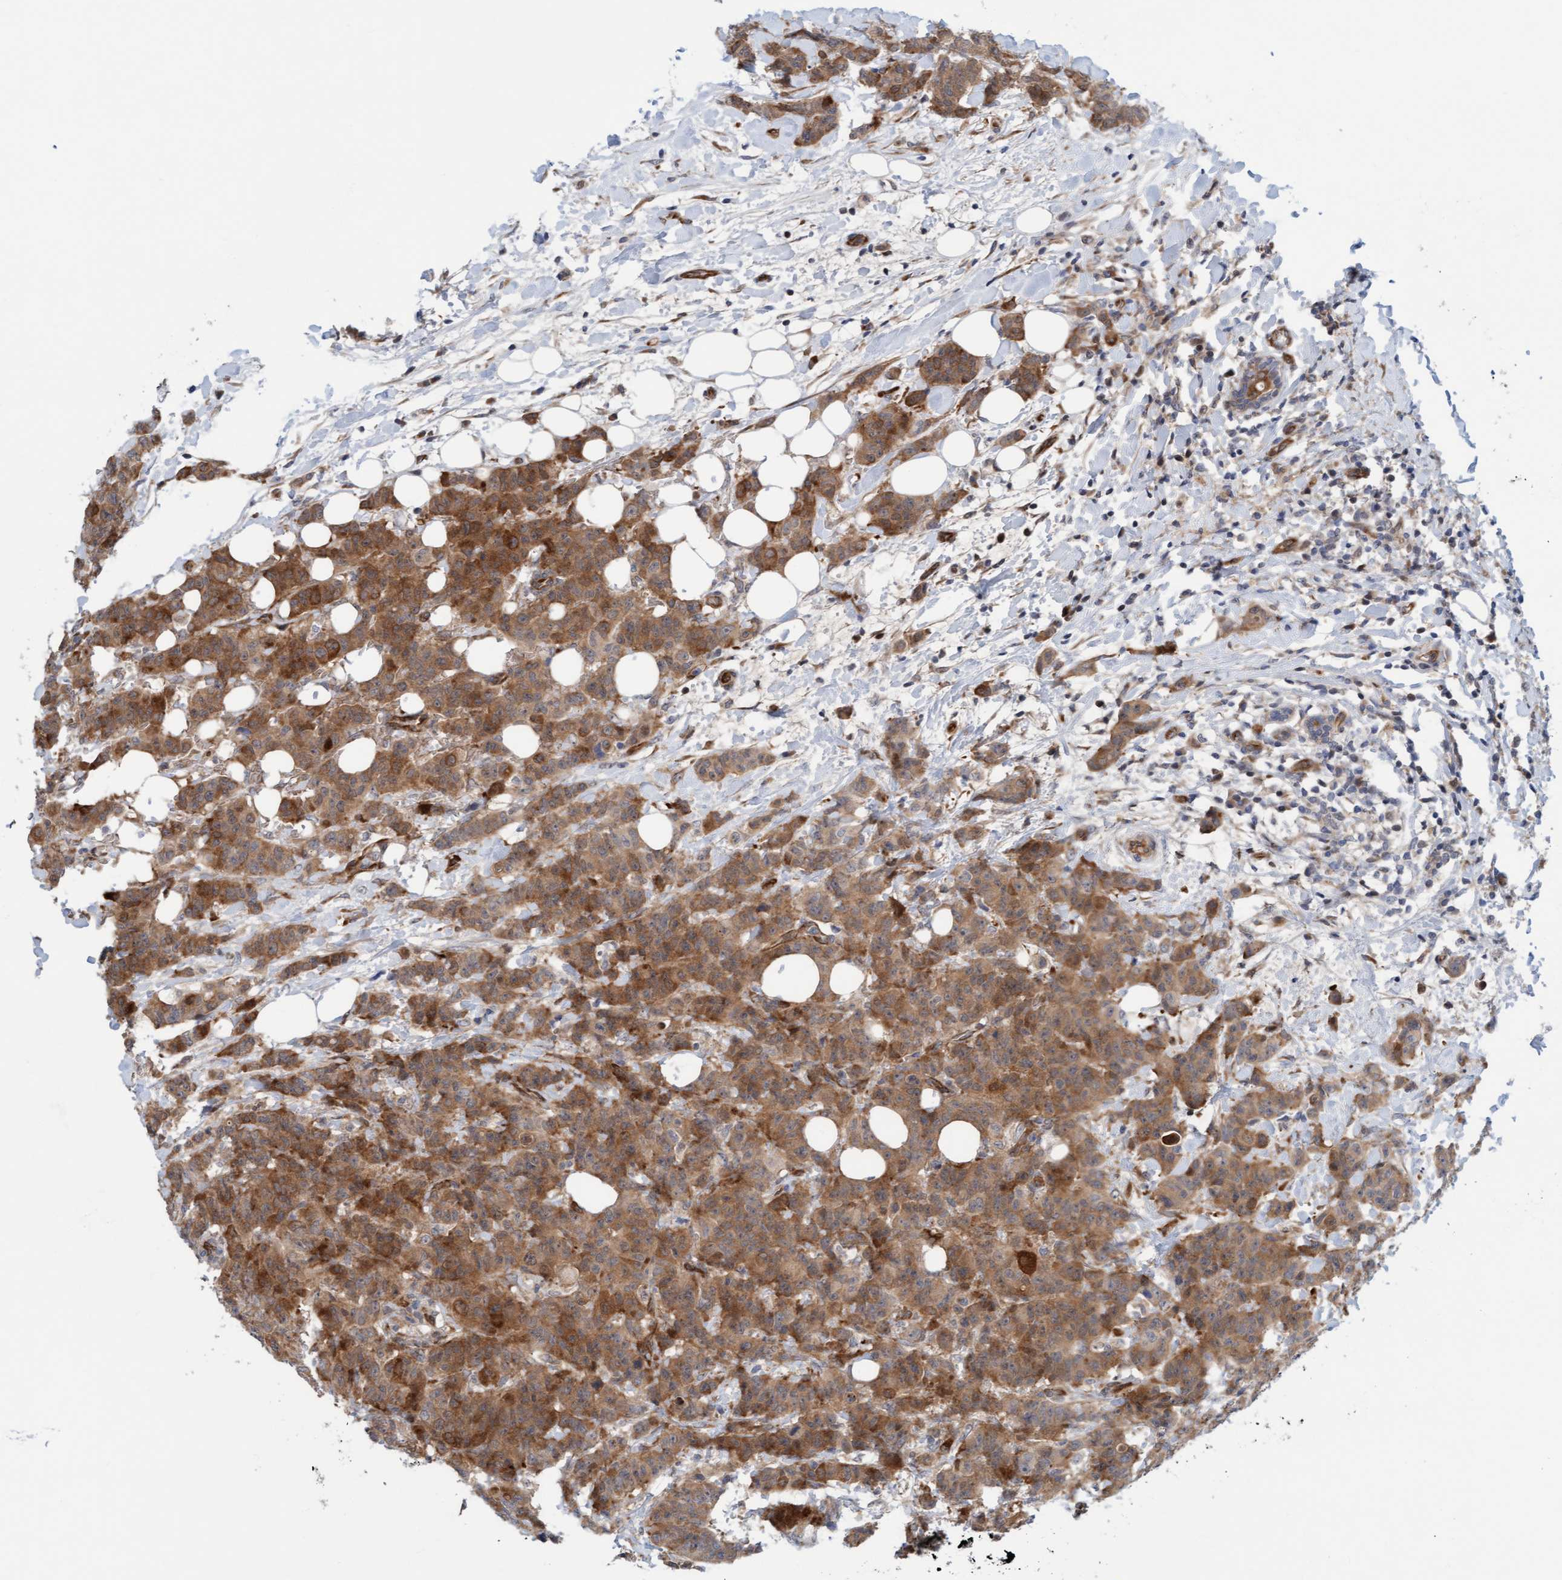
{"staining": {"intensity": "moderate", "quantity": ">75%", "location": "cytoplasmic/membranous"}, "tissue": "breast cancer", "cell_type": "Tumor cells", "image_type": "cancer", "snomed": [{"axis": "morphology", "description": "Normal tissue, NOS"}, {"axis": "morphology", "description": "Duct carcinoma"}, {"axis": "topography", "description": "Breast"}], "caption": "Human breast cancer stained for a protein (brown) displays moderate cytoplasmic/membranous positive expression in about >75% of tumor cells.", "gene": "EIF4EBP1", "patient": {"sex": "female", "age": 40}}